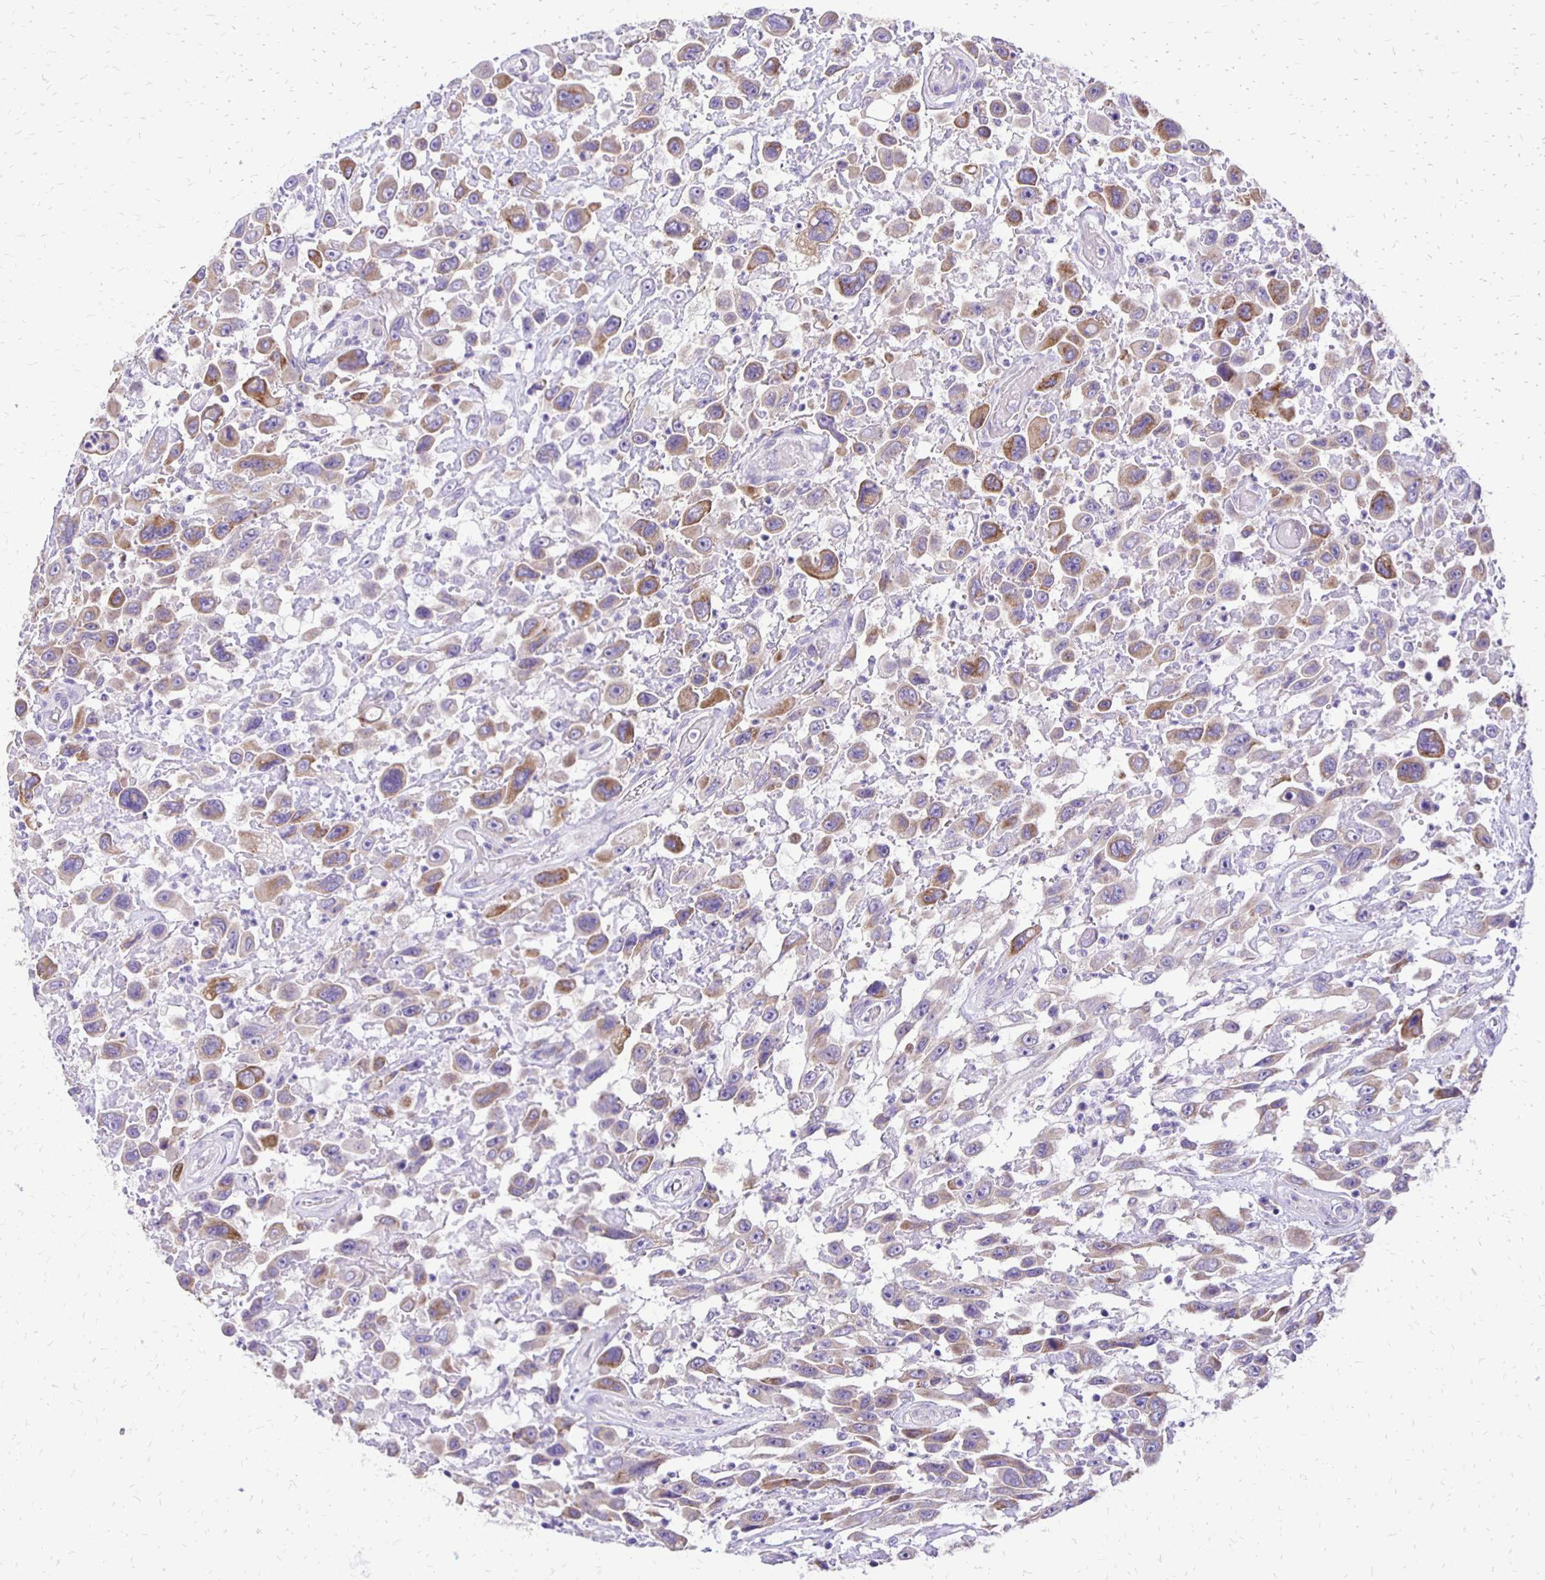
{"staining": {"intensity": "moderate", "quantity": "25%-75%", "location": "cytoplasmic/membranous"}, "tissue": "urothelial cancer", "cell_type": "Tumor cells", "image_type": "cancer", "snomed": [{"axis": "morphology", "description": "Urothelial carcinoma, High grade"}, {"axis": "topography", "description": "Urinary bladder"}], "caption": "Protein staining by immunohistochemistry (IHC) shows moderate cytoplasmic/membranous positivity in about 25%-75% of tumor cells in high-grade urothelial carcinoma.", "gene": "ANKRD45", "patient": {"sex": "male", "age": 53}}